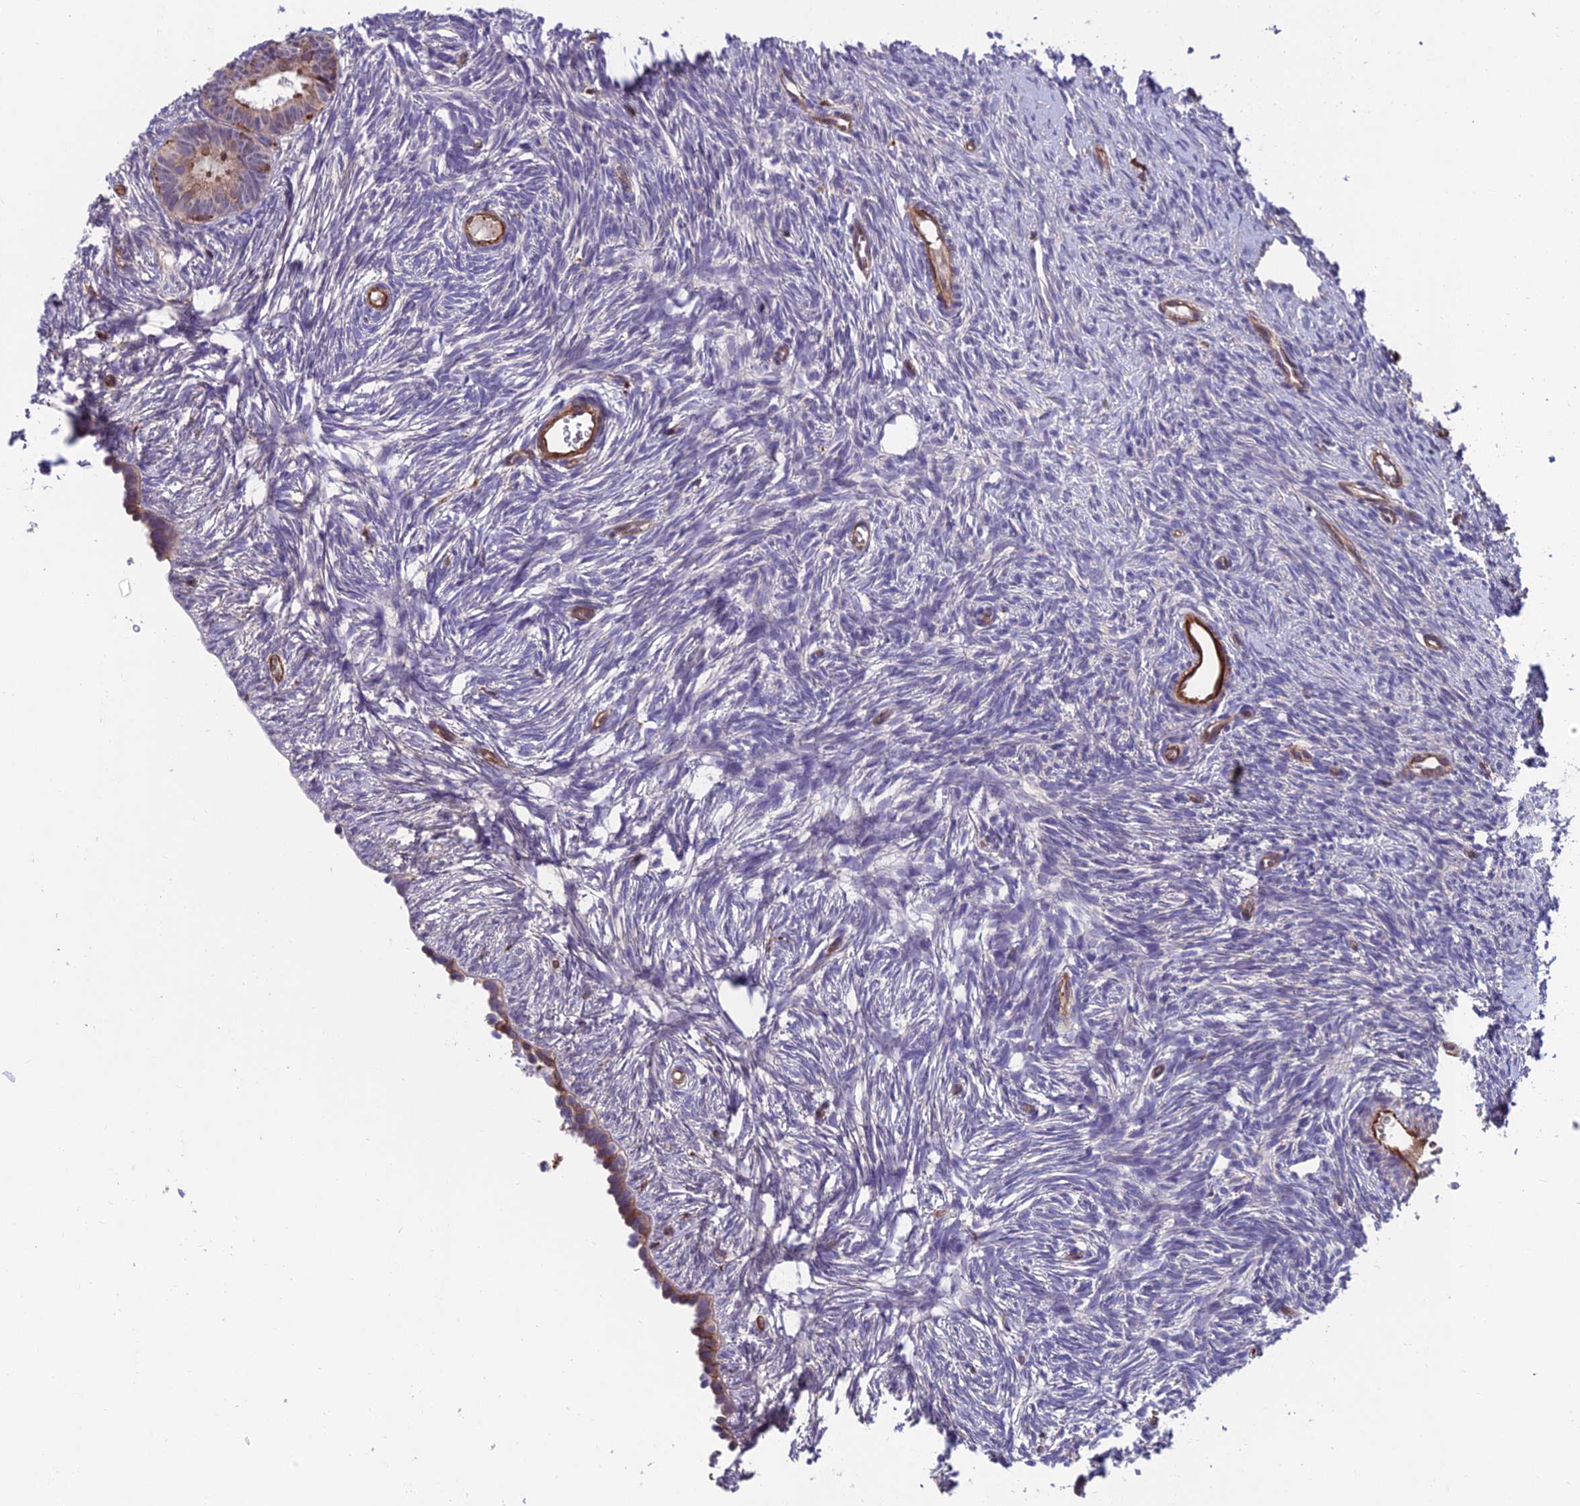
{"staining": {"intensity": "negative", "quantity": "none", "location": "none"}, "tissue": "ovary", "cell_type": "Ovarian stroma cells", "image_type": "normal", "snomed": [{"axis": "morphology", "description": "Normal tissue, NOS"}, {"axis": "topography", "description": "Ovary"}], "caption": "Immunohistochemistry image of benign ovary: human ovary stained with DAB (3,3'-diaminobenzidine) displays no significant protein expression in ovarian stroma cells.", "gene": "RTN4RL1", "patient": {"sex": "female", "age": 51}}